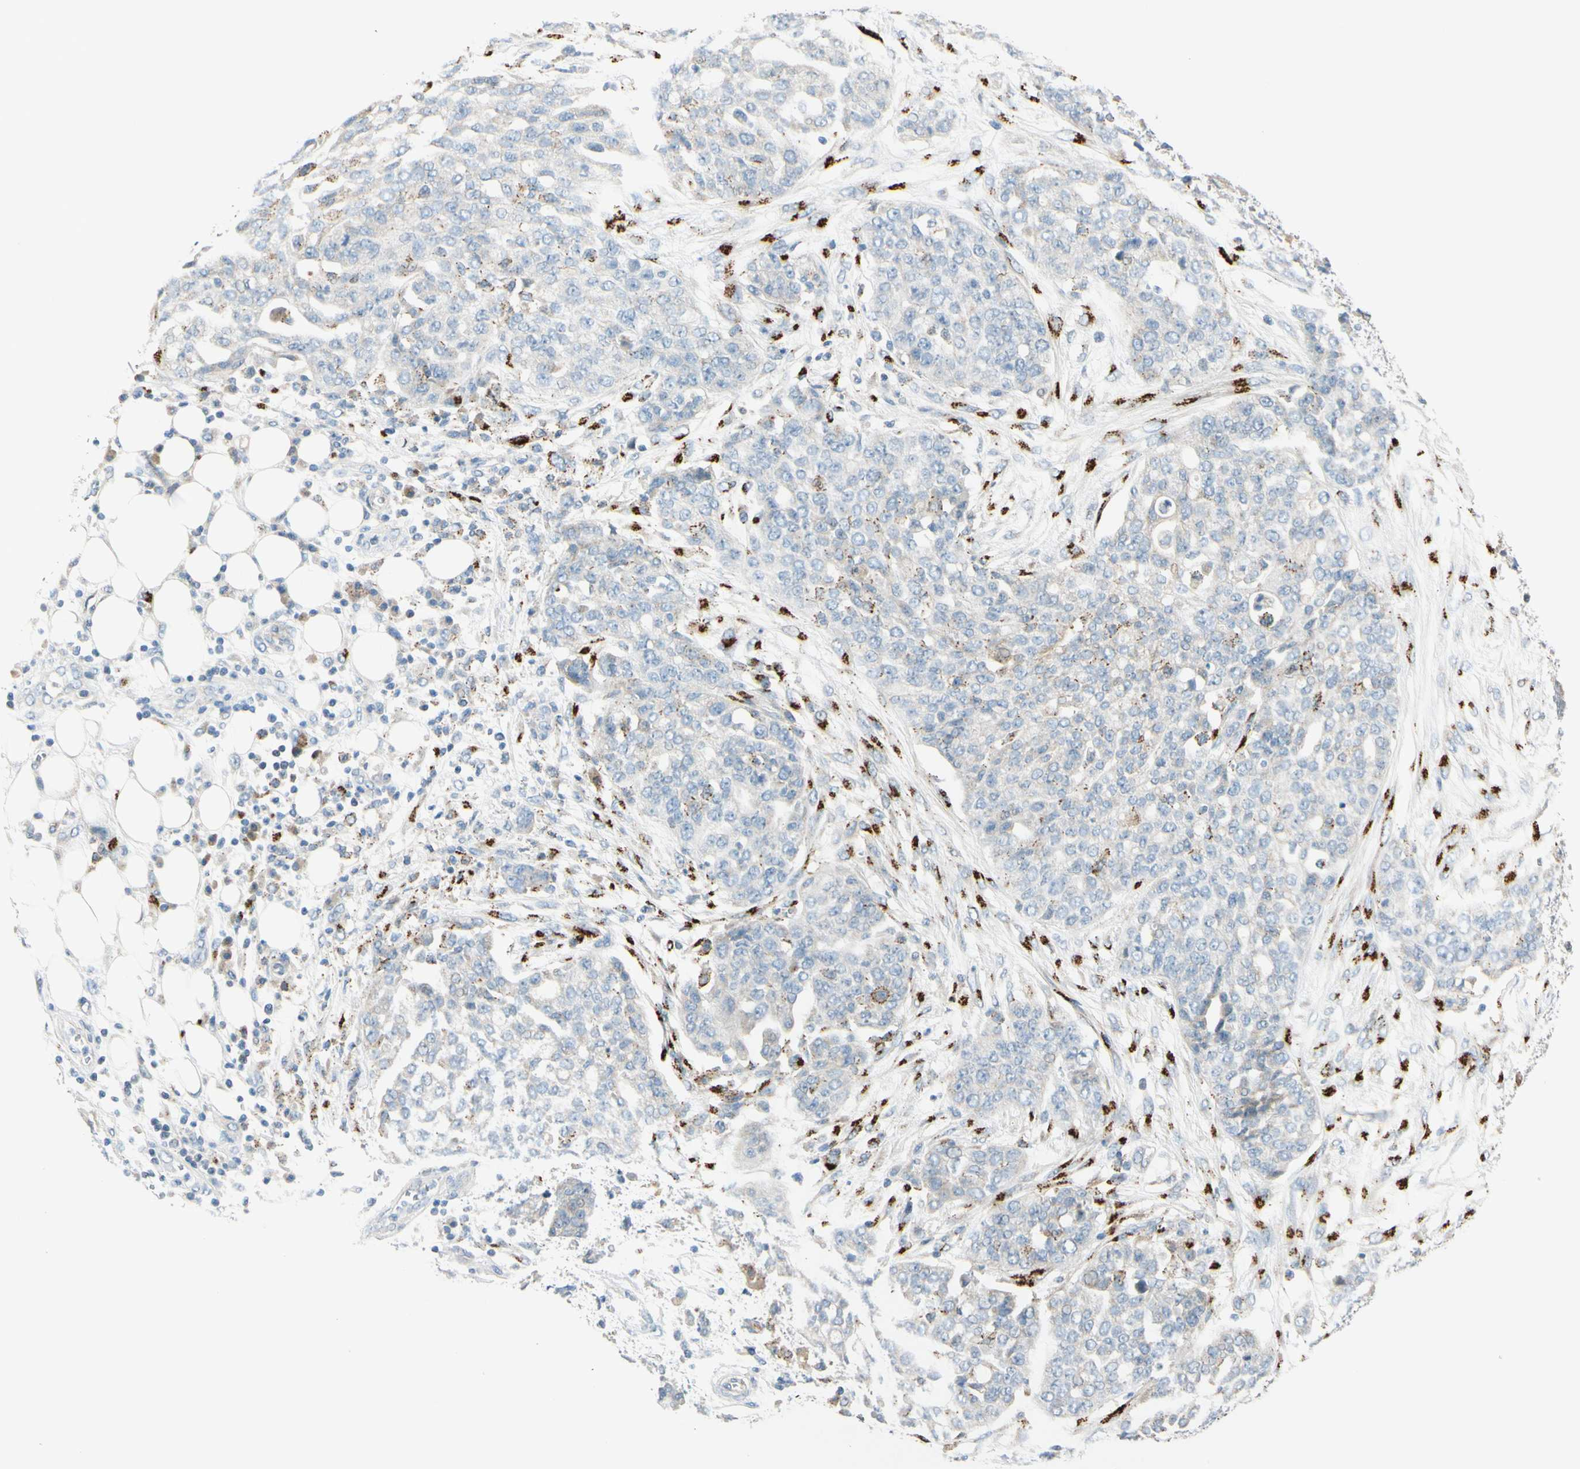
{"staining": {"intensity": "moderate", "quantity": "<25%", "location": "cytoplasmic/membranous"}, "tissue": "ovarian cancer", "cell_type": "Tumor cells", "image_type": "cancer", "snomed": [{"axis": "morphology", "description": "Cystadenocarcinoma, serous, NOS"}, {"axis": "topography", "description": "Soft tissue"}, {"axis": "topography", "description": "Ovary"}], "caption": "IHC staining of ovarian serous cystadenocarcinoma, which displays low levels of moderate cytoplasmic/membranous expression in about <25% of tumor cells indicating moderate cytoplasmic/membranous protein expression. The staining was performed using DAB (brown) for protein detection and nuclei were counterstained in hematoxylin (blue).", "gene": "GALNT5", "patient": {"sex": "female", "age": 57}}